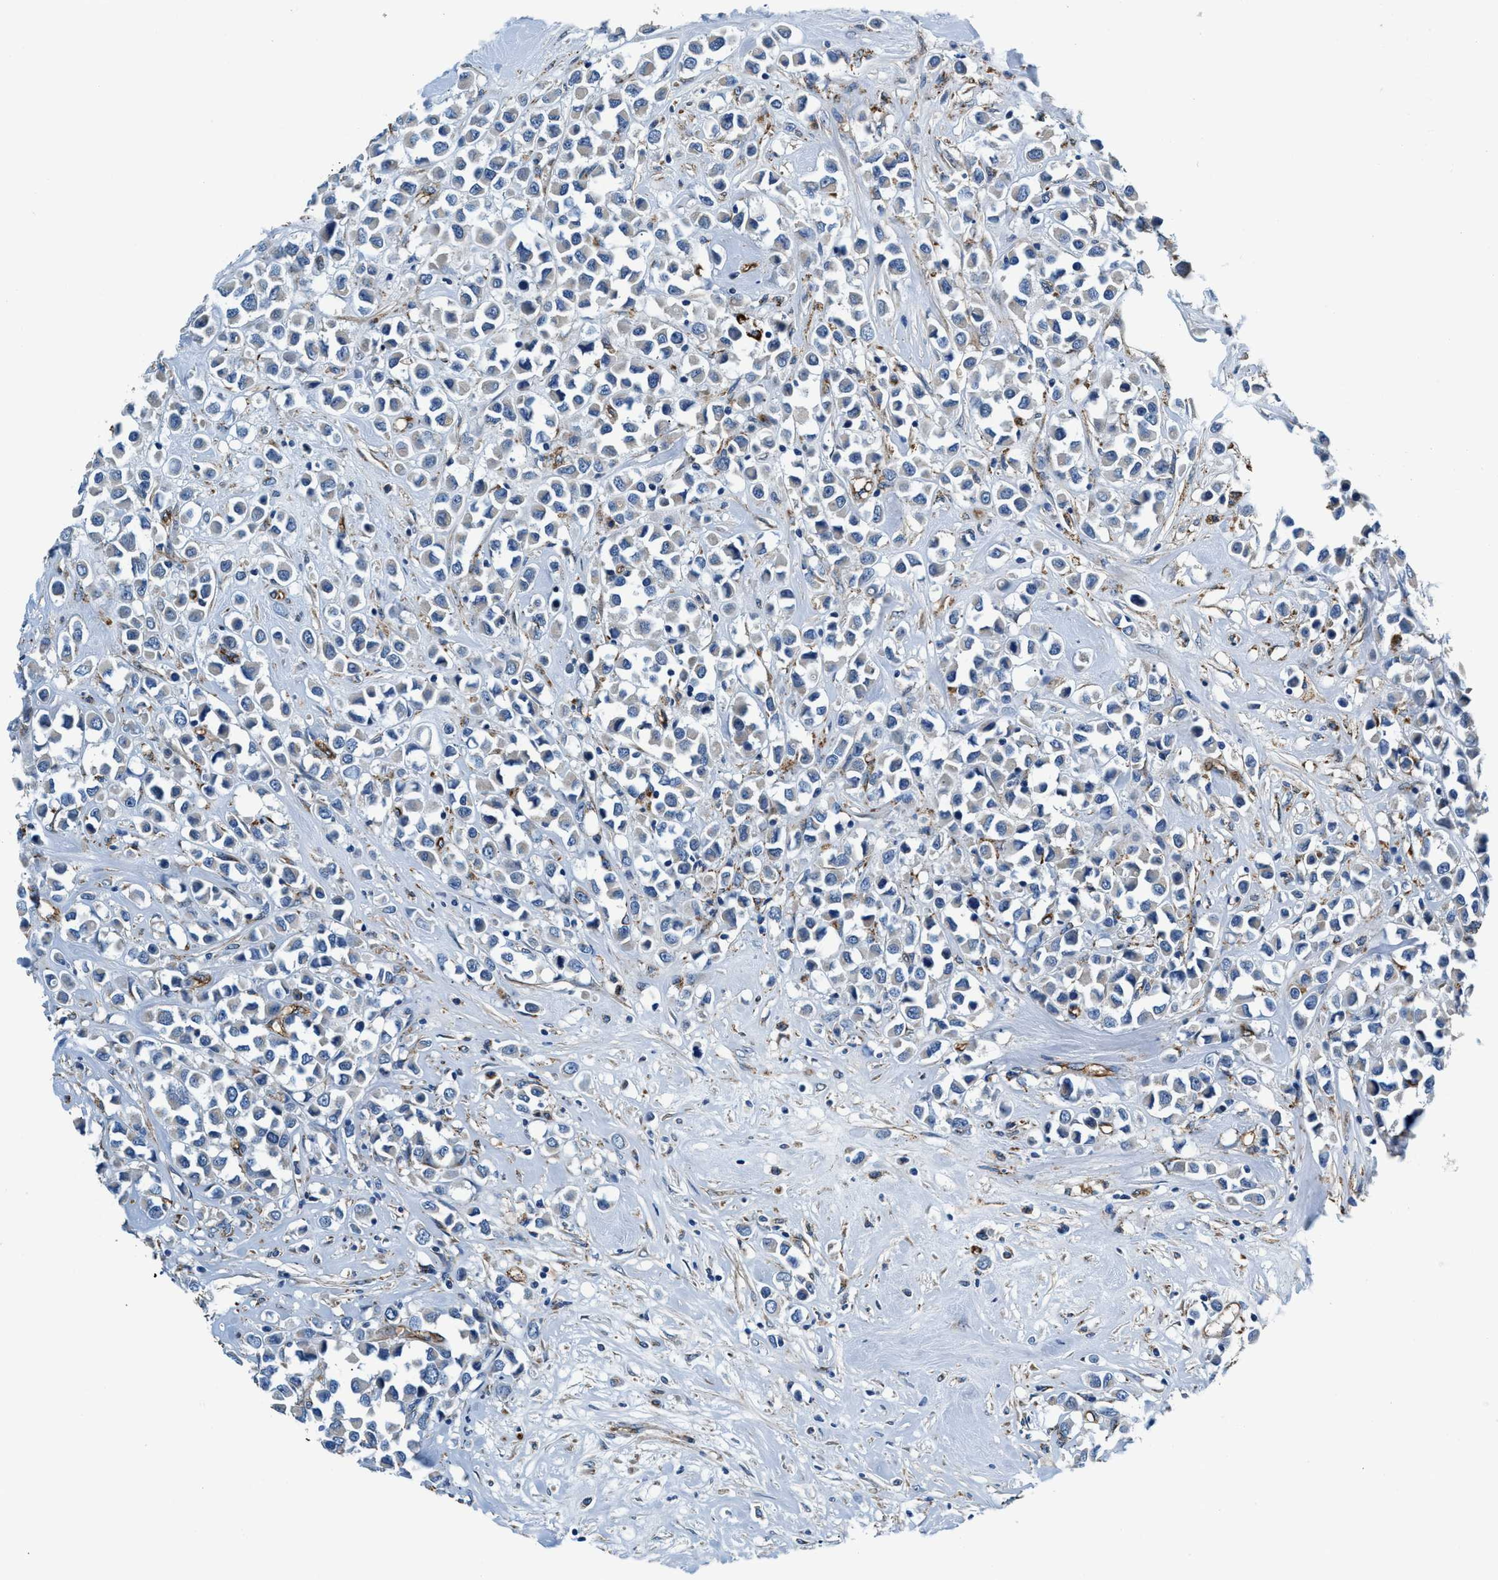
{"staining": {"intensity": "negative", "quantity": "none", "location": "none"}, "tissue": "breast cancer", "cell_type": "Tumor cells", "image_type": "cancer", "snomed": [{"axis": "morphology", "description": "Duct carcinoma"}, {"axis": "topography", "description": "Breast"}], "caption": "This is a micrograph of immunohistochemistry (IHC) staining of breast cancer (invasive ductal carcinoma), which shows no positivity in tumor cells. Brightfield microscopy of IHC stained with DAB (brown) and hematoxylin (blue), captured at high magnification.", "gene": "PRTFDC1", "patient": {"sex": "female", "age": 61}}